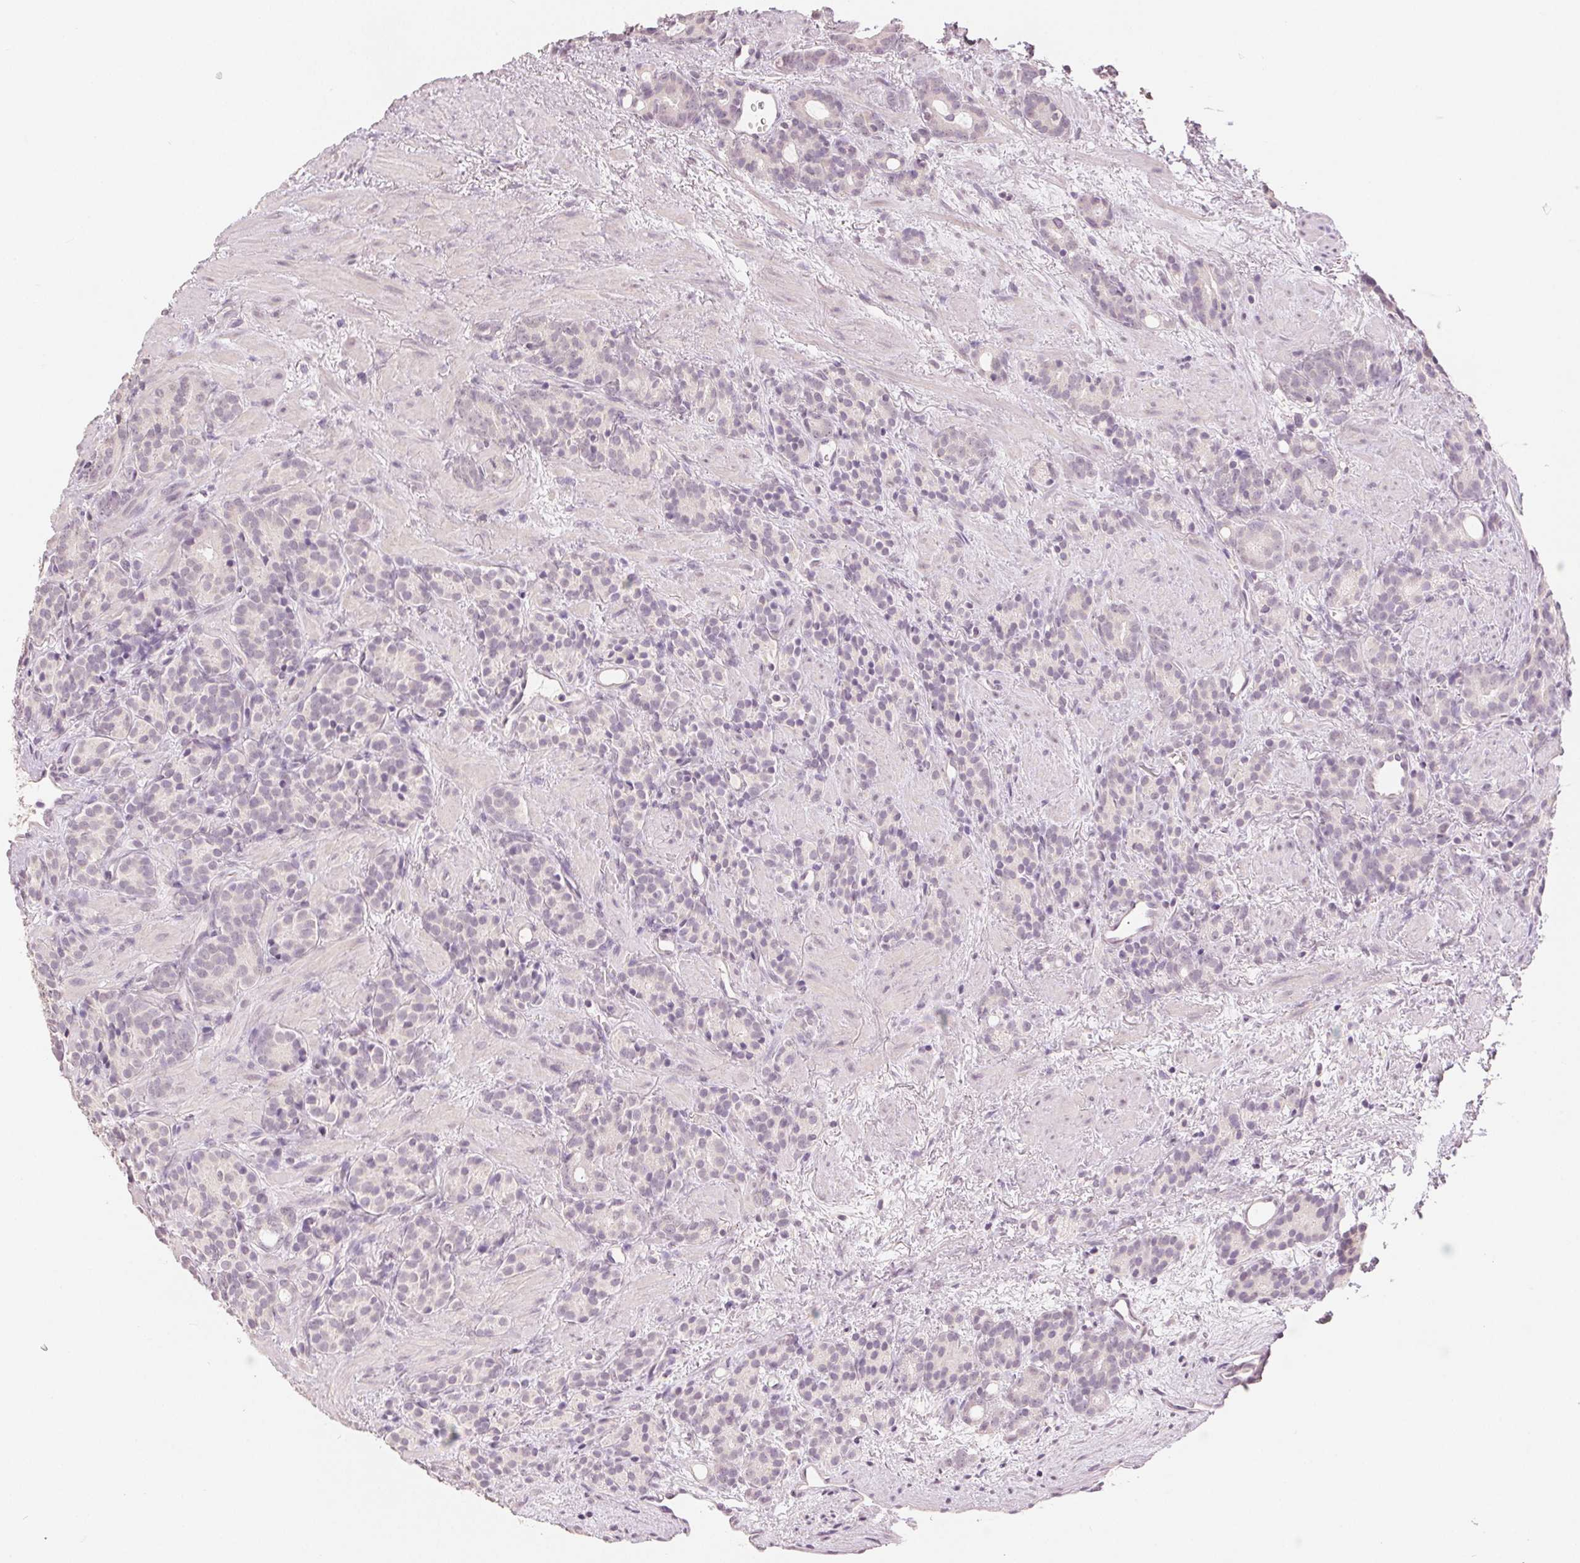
{"staining": {"intensity": "negative", "quantity": "none", "location": "none"}, "tissue": "prostate cancer", "cell_type": "Tumor cells", "image_type": "cancer", "snomed": [{"axis": "morphology", "description": "Adenocarcinoma, High grade"}, {"axis": "topography", "description": "Prostate"}], "caption": "The image exhibits no staining of tumor cells in high-grade adenocarcinoma (prostate).", "gene": "SLC27A5", "patient": {"sex": "male", "age": 84}}